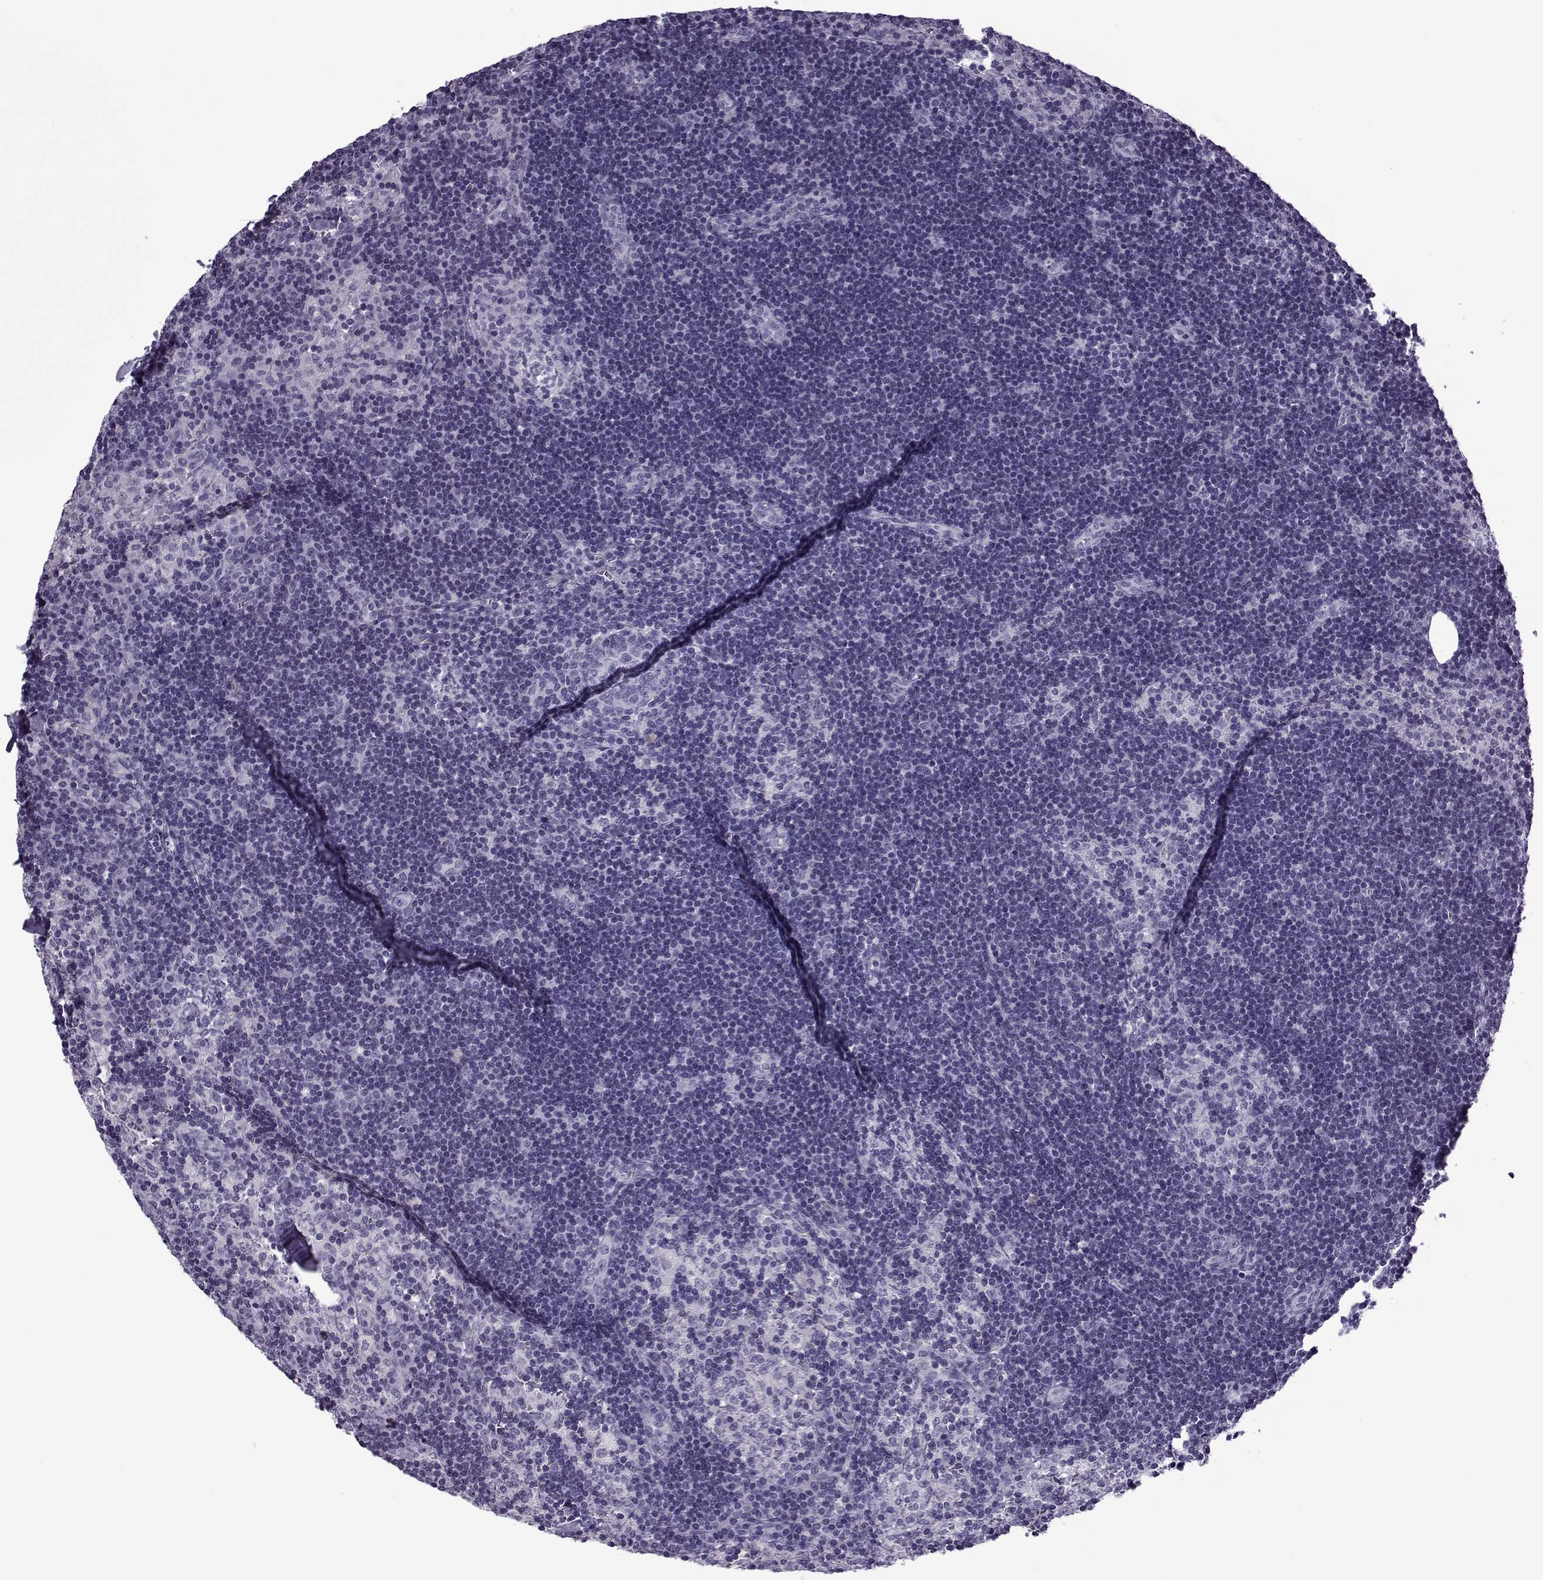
{"staining": {"intensity": "negative", "quantity": "none", "location": "none"}, "tissue": "lymph node", "cell_type": "Germinal center cells", "image_type": "normal", "snomed": [{"axis": "morphology", "description": "Normal tissue, NOS"}, {"axis": "topography", "description": "Lymph node"}], "caption": "IHC of normal lymph node shows no expression in germinal center cells.", "gene": "OIP5", "patient": {"sex": "female", "age": 52}}